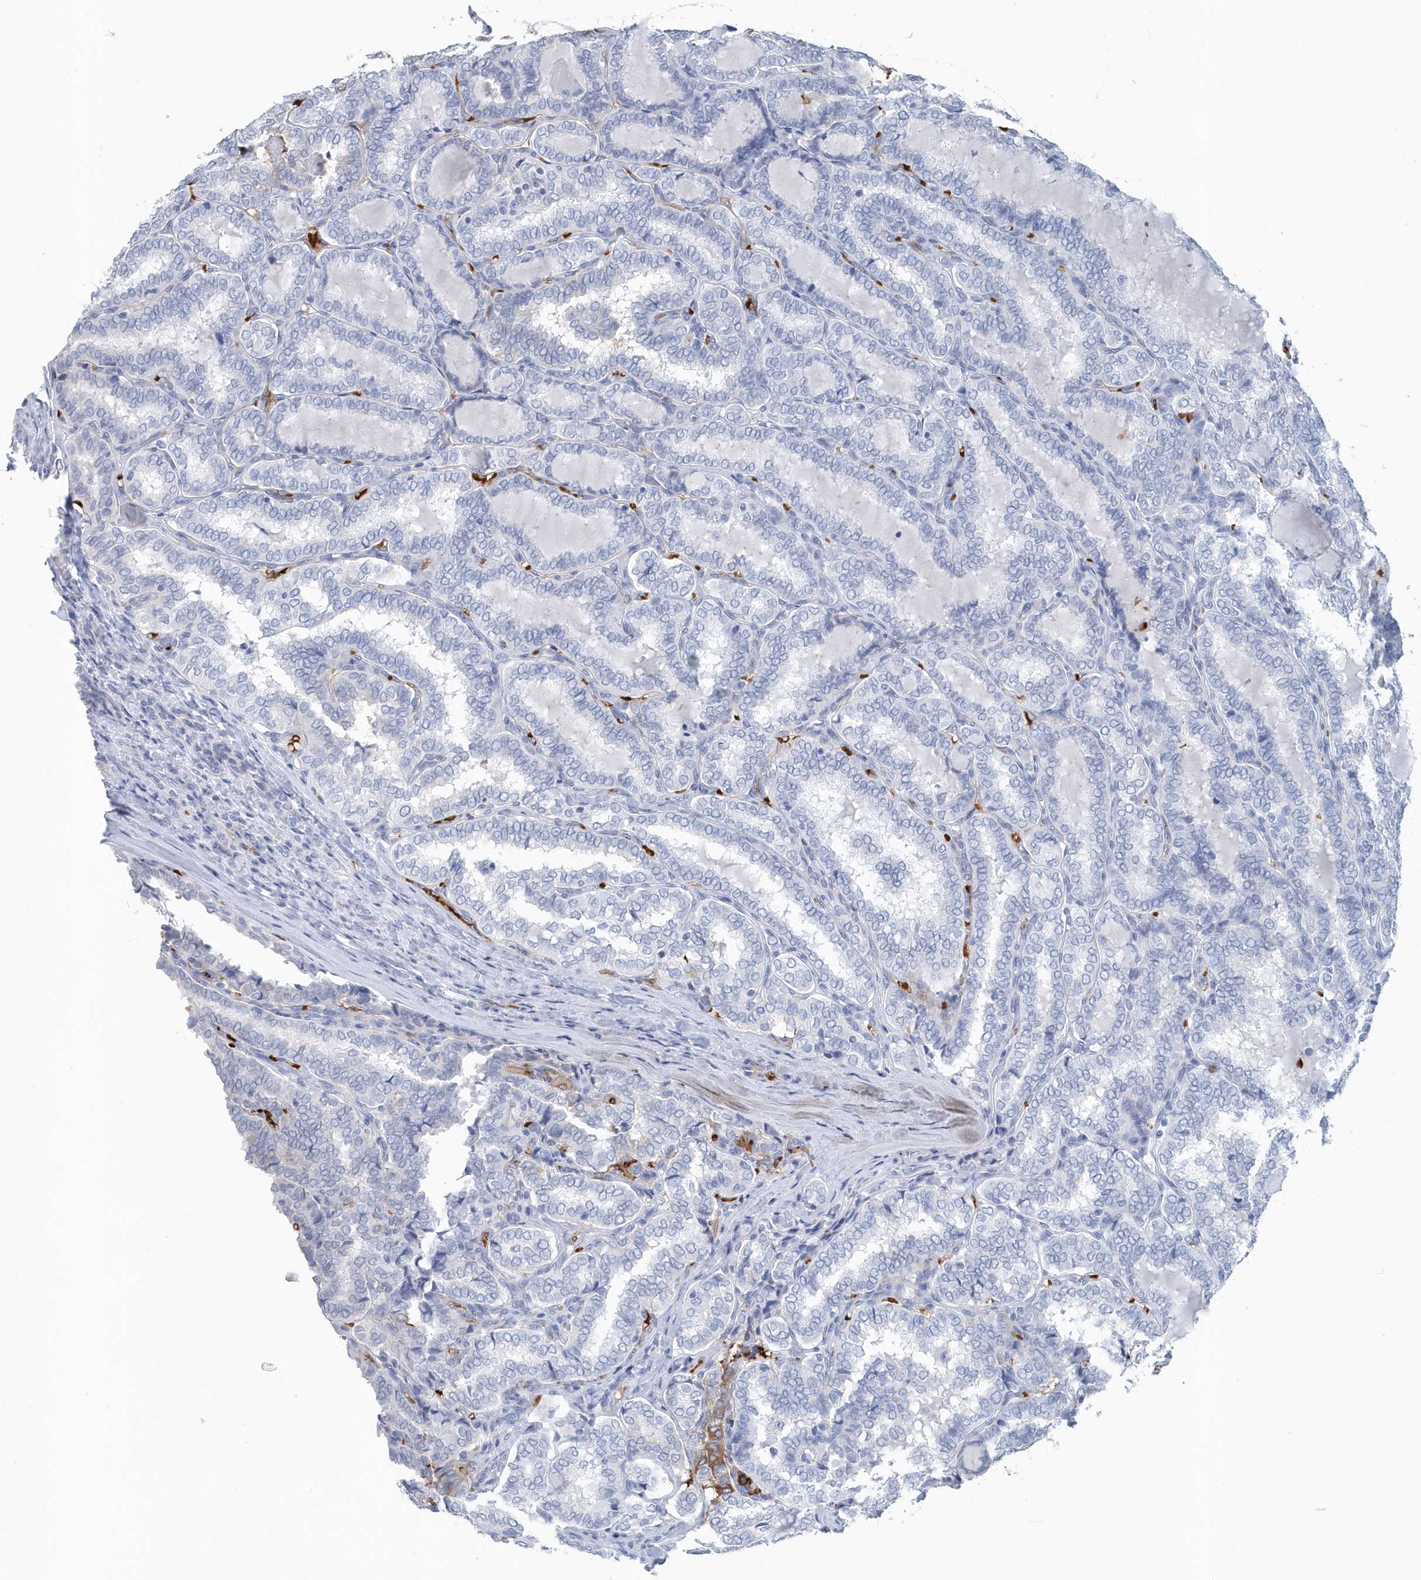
{"staining": {"intensity": "negative", "quantity": "none", "location": "none"}, "tissue": "thyroid cancer", "cell_type": "Tumor cells", "image_type": "cancer", "snomed": [{"axis": "morphology", "description": "Normal tissue, NOS"}, {"axis": "morphology", "description": "Papillary adenocarcinoma, NOS"}, {"axis": "topography", "description": "Thyroid gland"}], "caption": "The micrograph demonstrates no staining of tumor cells in thyroid cancer (papillary adenocarcinoma).", "gene": "HBA2", "patient": {"sex": "female", "age": 30}}